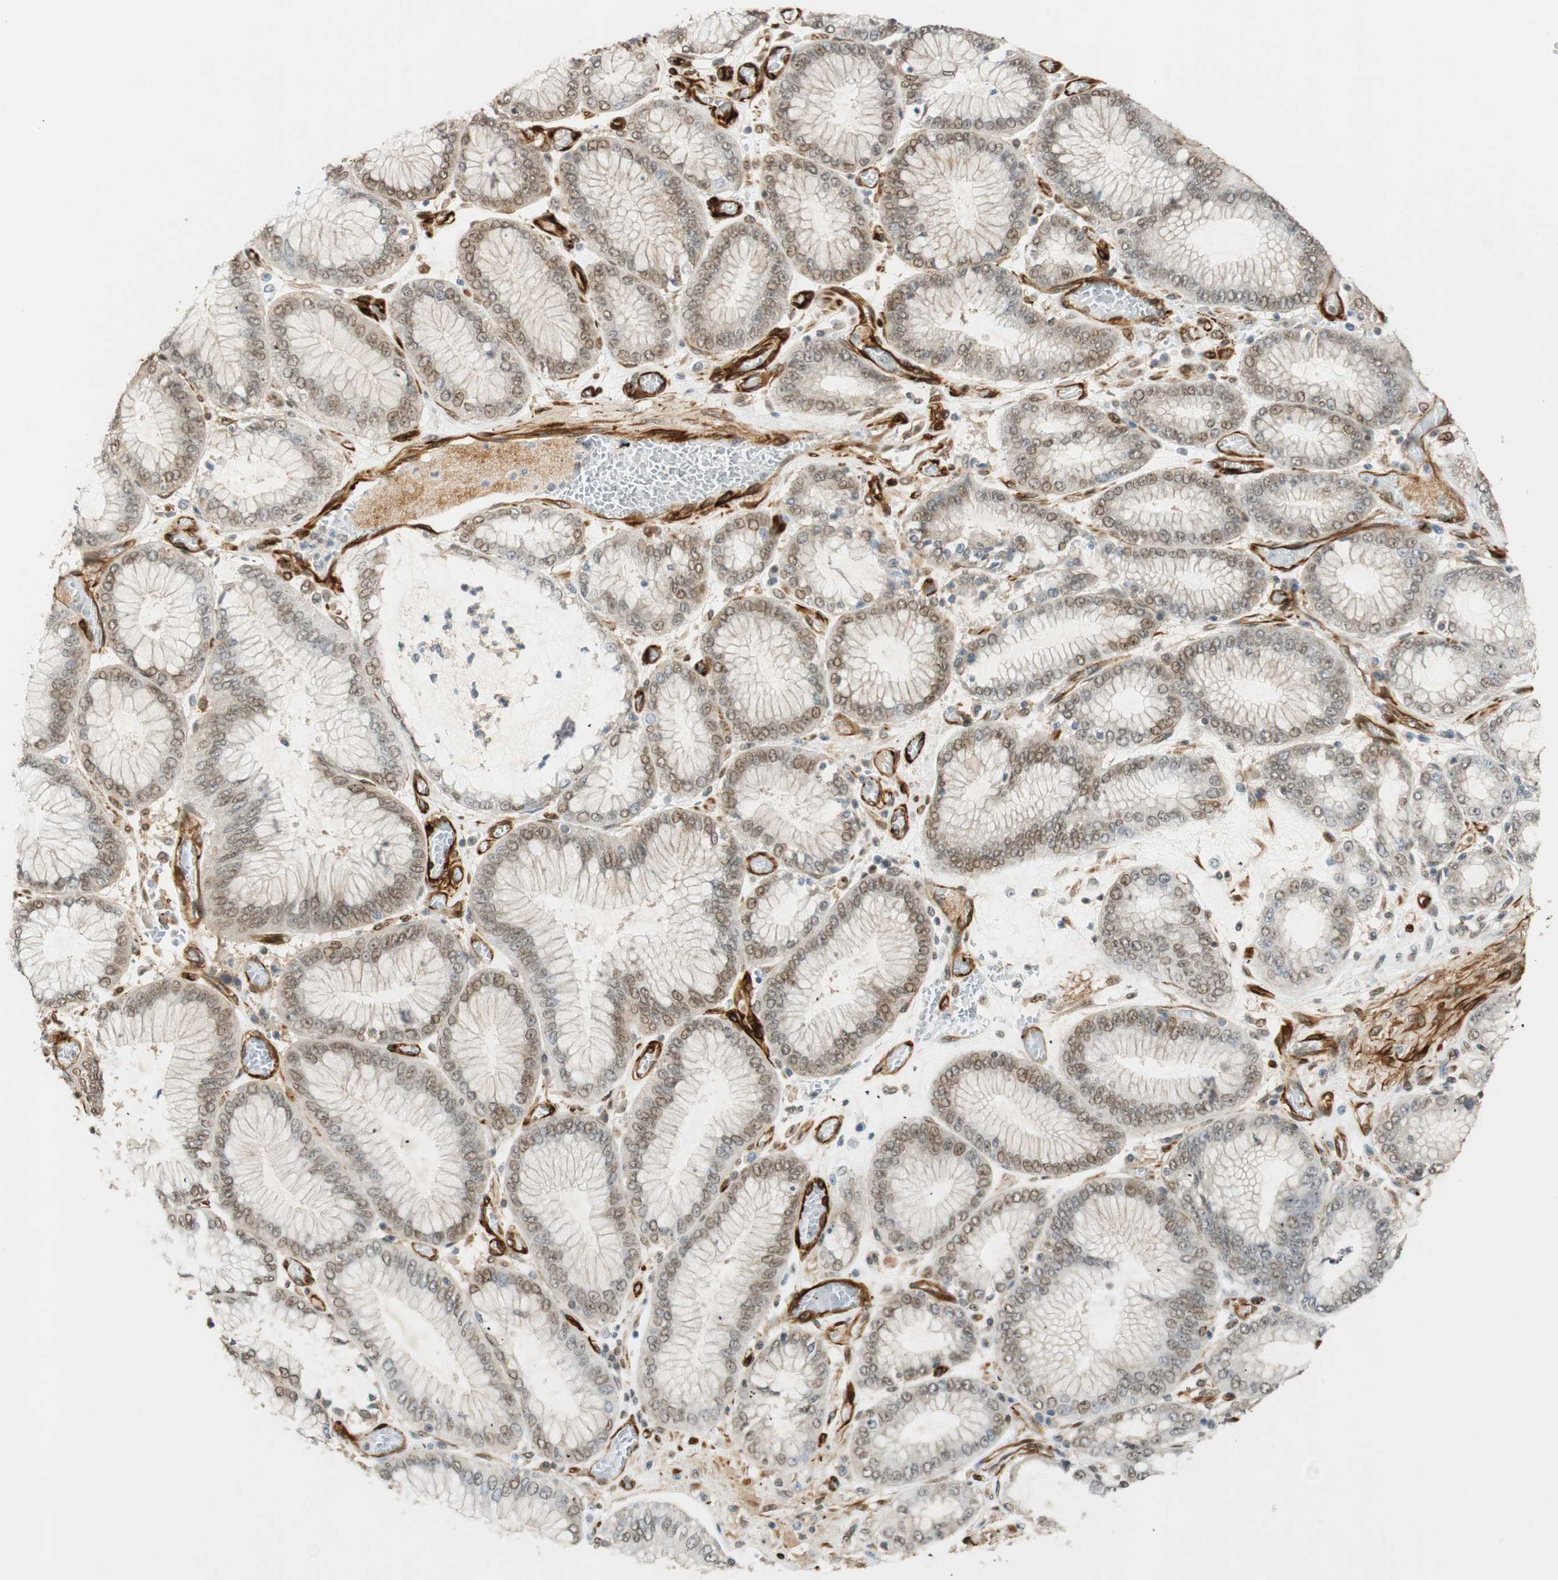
{"staining": {"intensity": "negative", "quantity": "none", "location": "none"}, "tissue": "stomach cancer", "cell_type": "Tumor cells", "image_type": "cancer", "snomed": [{"axis": "morphology", "description": "Normal tissue, NOS"}, {"axis": "morphology", "description": "Adenocarcinoma, NOS"}, {"axis": "topography", "description": "Stomach, upper"}, {"axis": "topography", "description": "Stomach"}], "caption": "Tumor cells show no significant protein staining in stomach adenocarcinoma. (DAB IHC, high magnification).", "gene": "NES", "patient": {"sex": "male", "age": 76}}